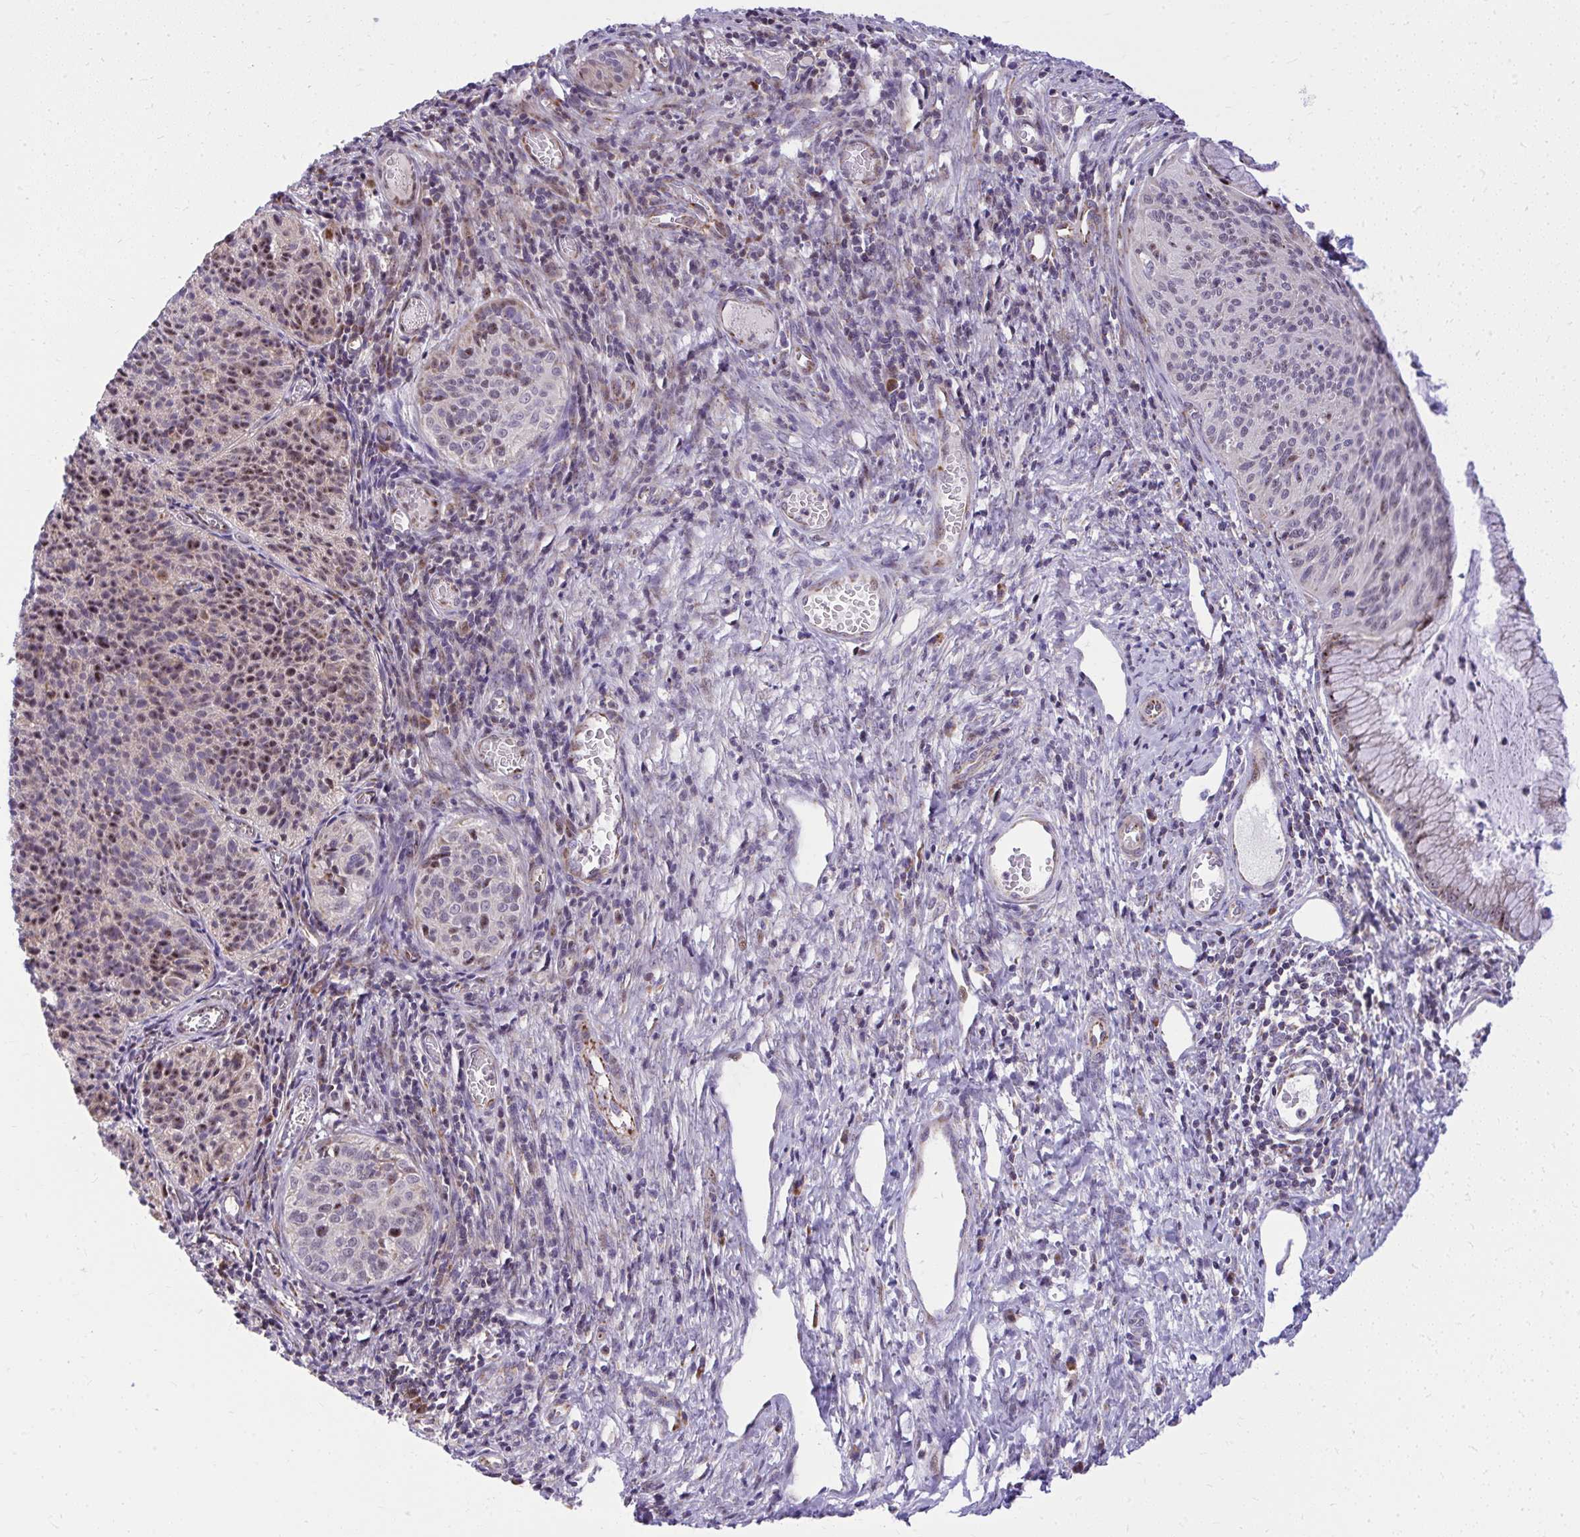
{"staining": {"intensity": "negative", "quantity": "none", "location": "none"}, "tissue": "cervical cancer", "cell_type": "Tumor cells", "image_type": "cancer", "snomed": [{"axis": "morphology", "description": "Squamous cell carcinoma, NOS"}, {"axis": "topography", "description": "Cervix"}], "caption": "Immunohistochemistry of human squamous cell carcinoma (cervical) exhibits no staining in tumor cells. (DAB immunohistochemistry visualized using brightfield microscopy, high magnification).", "gene": "GPRIN3", "patient": {"sex": "female", "age": 49}}